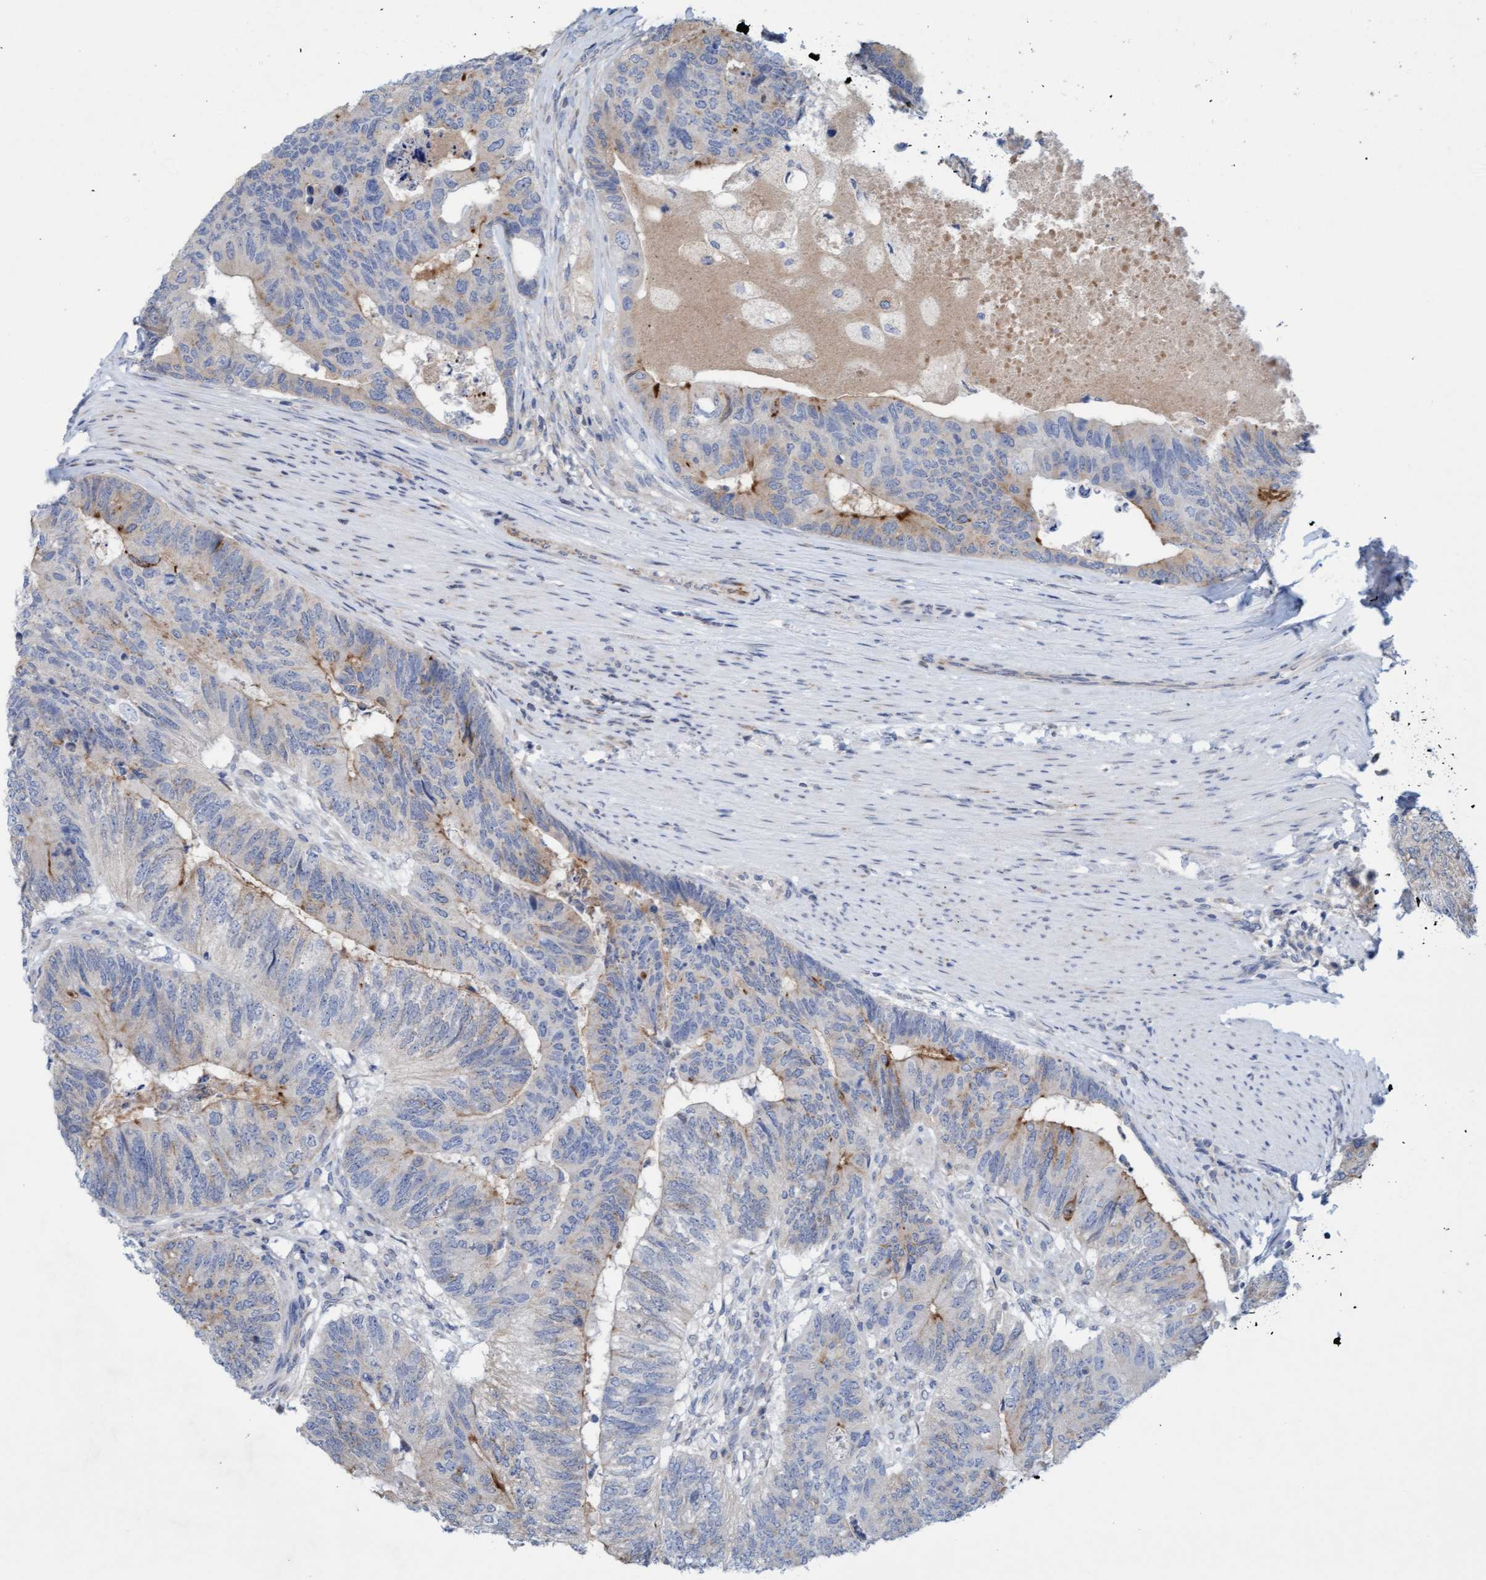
{"staining": {"intensity": "weak", "quantity": "<25%", "location": "cytoplasmic/membranous"}, "tissue": "colorectal cancer", "cell_type": "Tumor cells", "image_type": "cancer", "snomed": [{"axis": "morphology", "description": "Adenocarcinoma, NOS"}, {"axis": "topography", "description": "Colon"}], "caption": "A histopathology image of human adenocarcinoma (colorectal) is negative for staining in tumor cells.", "gene": "SLC28A3", "patient": {"sex": "female", "age": 67}}